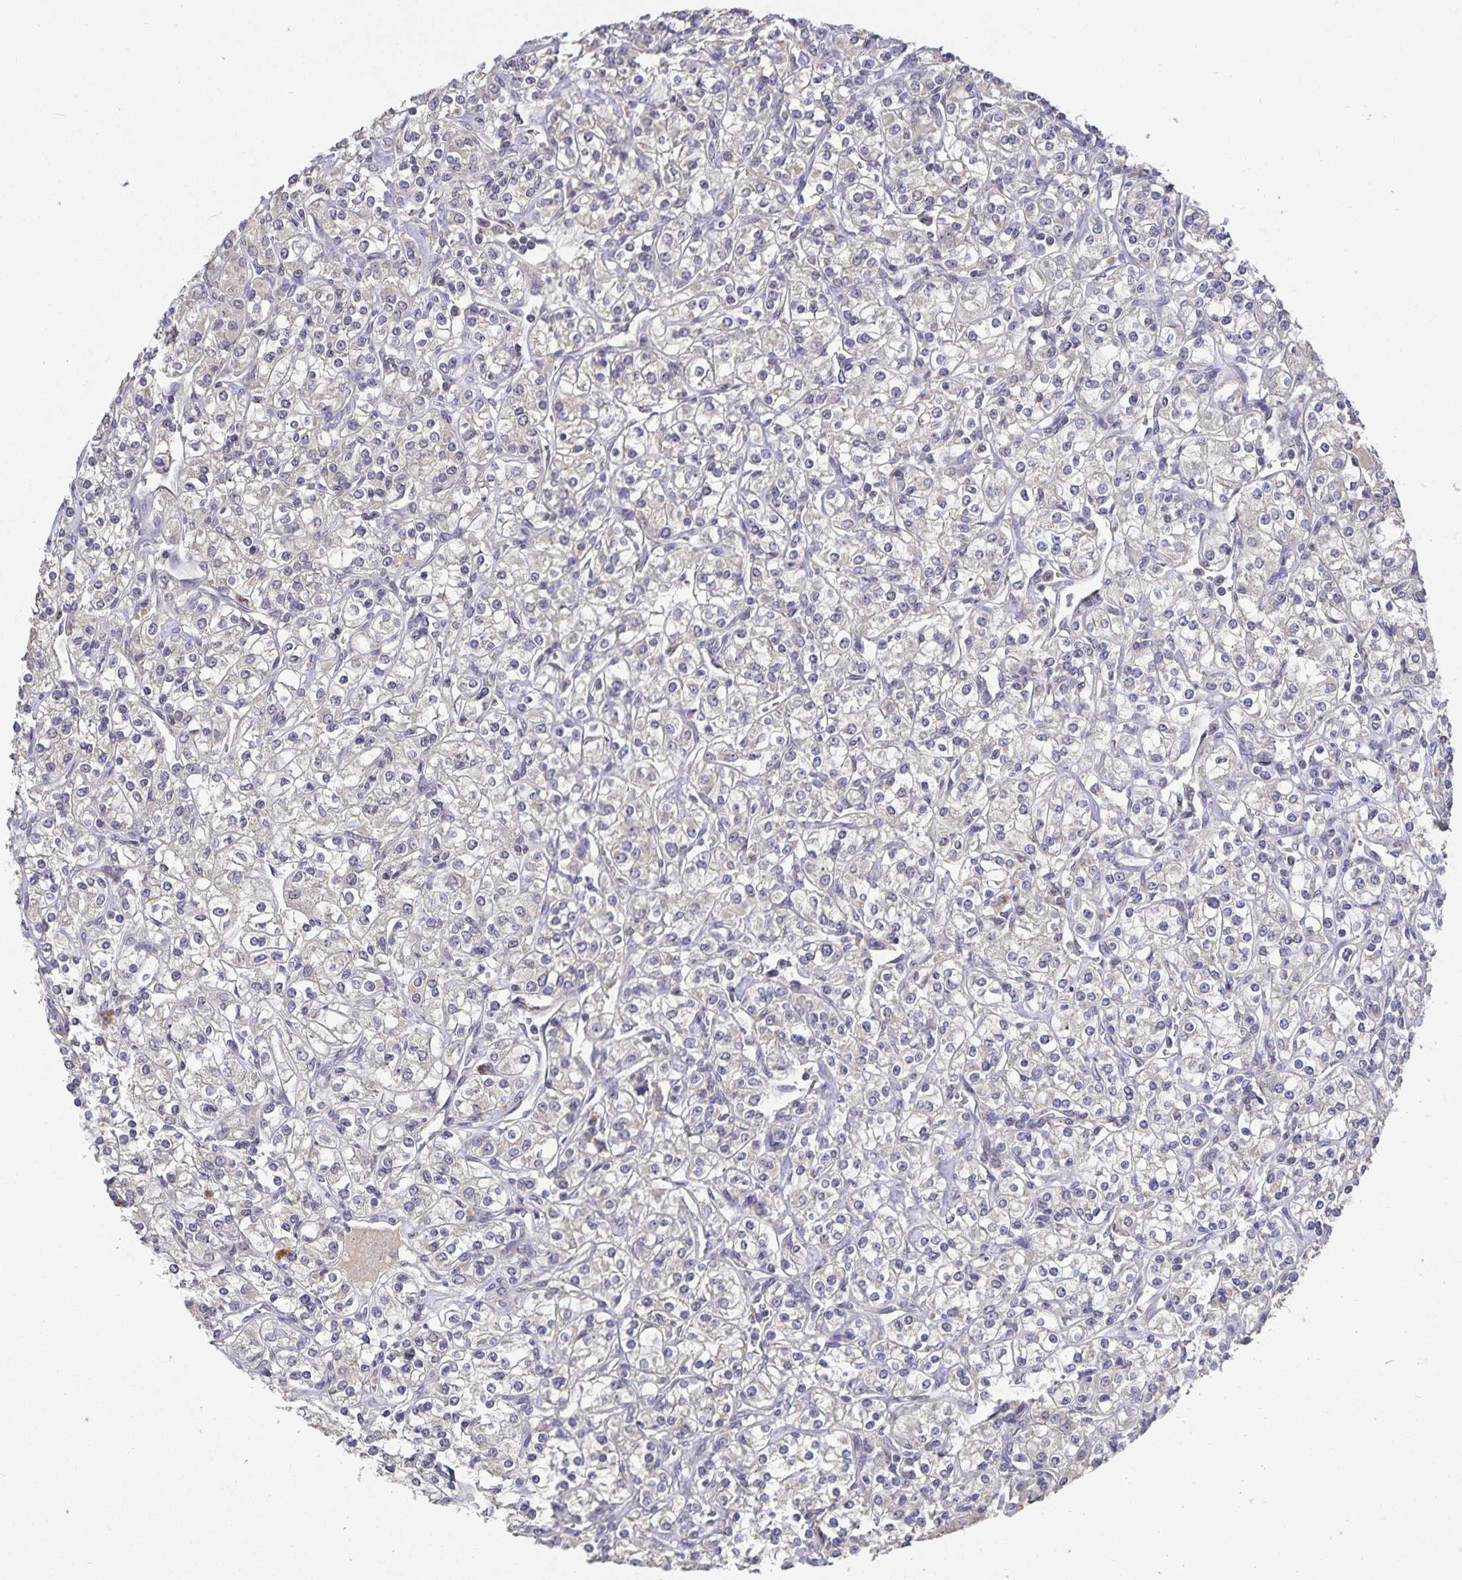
{"staining": {"intensity": "negative", "quantity": "none", "location": "none"}, "tissue": "renal cancer", "cell_type": "Tumor cells", "image_type": "cancer", "snomed": [{"axis": "morphology", "description": "Adenocarcinoma, NOS"}, {"axis": "topography", "description": "Kidney"}], "caption": "High power microscopy photomicrograph of an immunohistochemistry micrograph of renal cancer (adenocarcinoma), revealing no significant expression in tumor cells.", "gene": "HEPN1", "patient": {"sex": "male", "age": 77}}